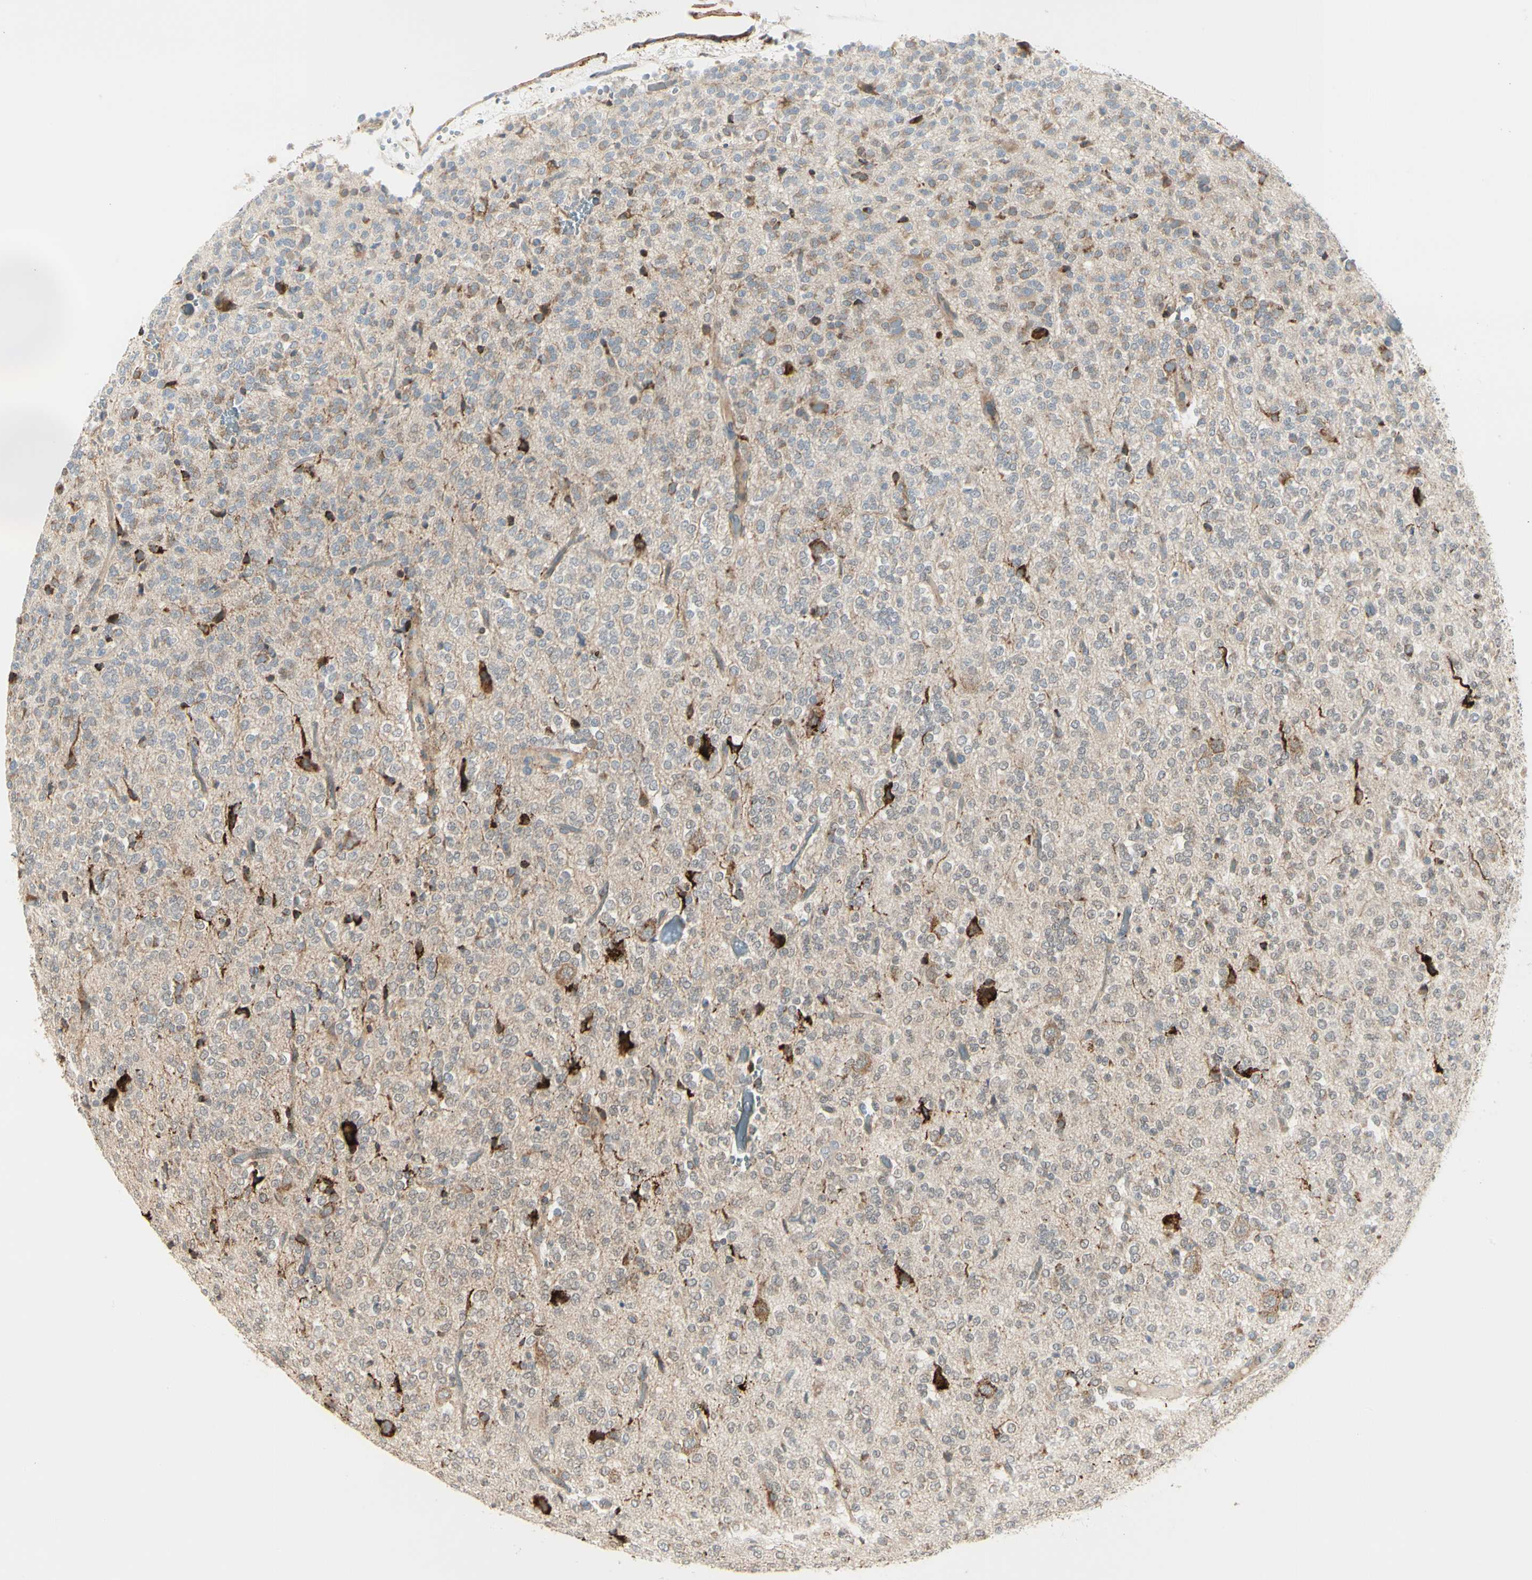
{"staining": {"intensity": "weak", "quantity": "<25%", "location": "cytoplasmic/membranous"}, "tissue": "glioma", "cell_type": "Tumor cells", "image_type": "cancer", "snomed": [{"axis": "morphology", "description": "Glioma, malignant, Low grade"}, {"axis": "topography", "description": "Brain"}], "caption": "An image of glioma stained for a protein shows no brown staining in tumor cells. (DAB (3,3'-diaminobenzidine) immunohistochemistry (IHC), high magnification).", "gene": "HSP90B1", "patient": {"sex": "male", "age": 38}}